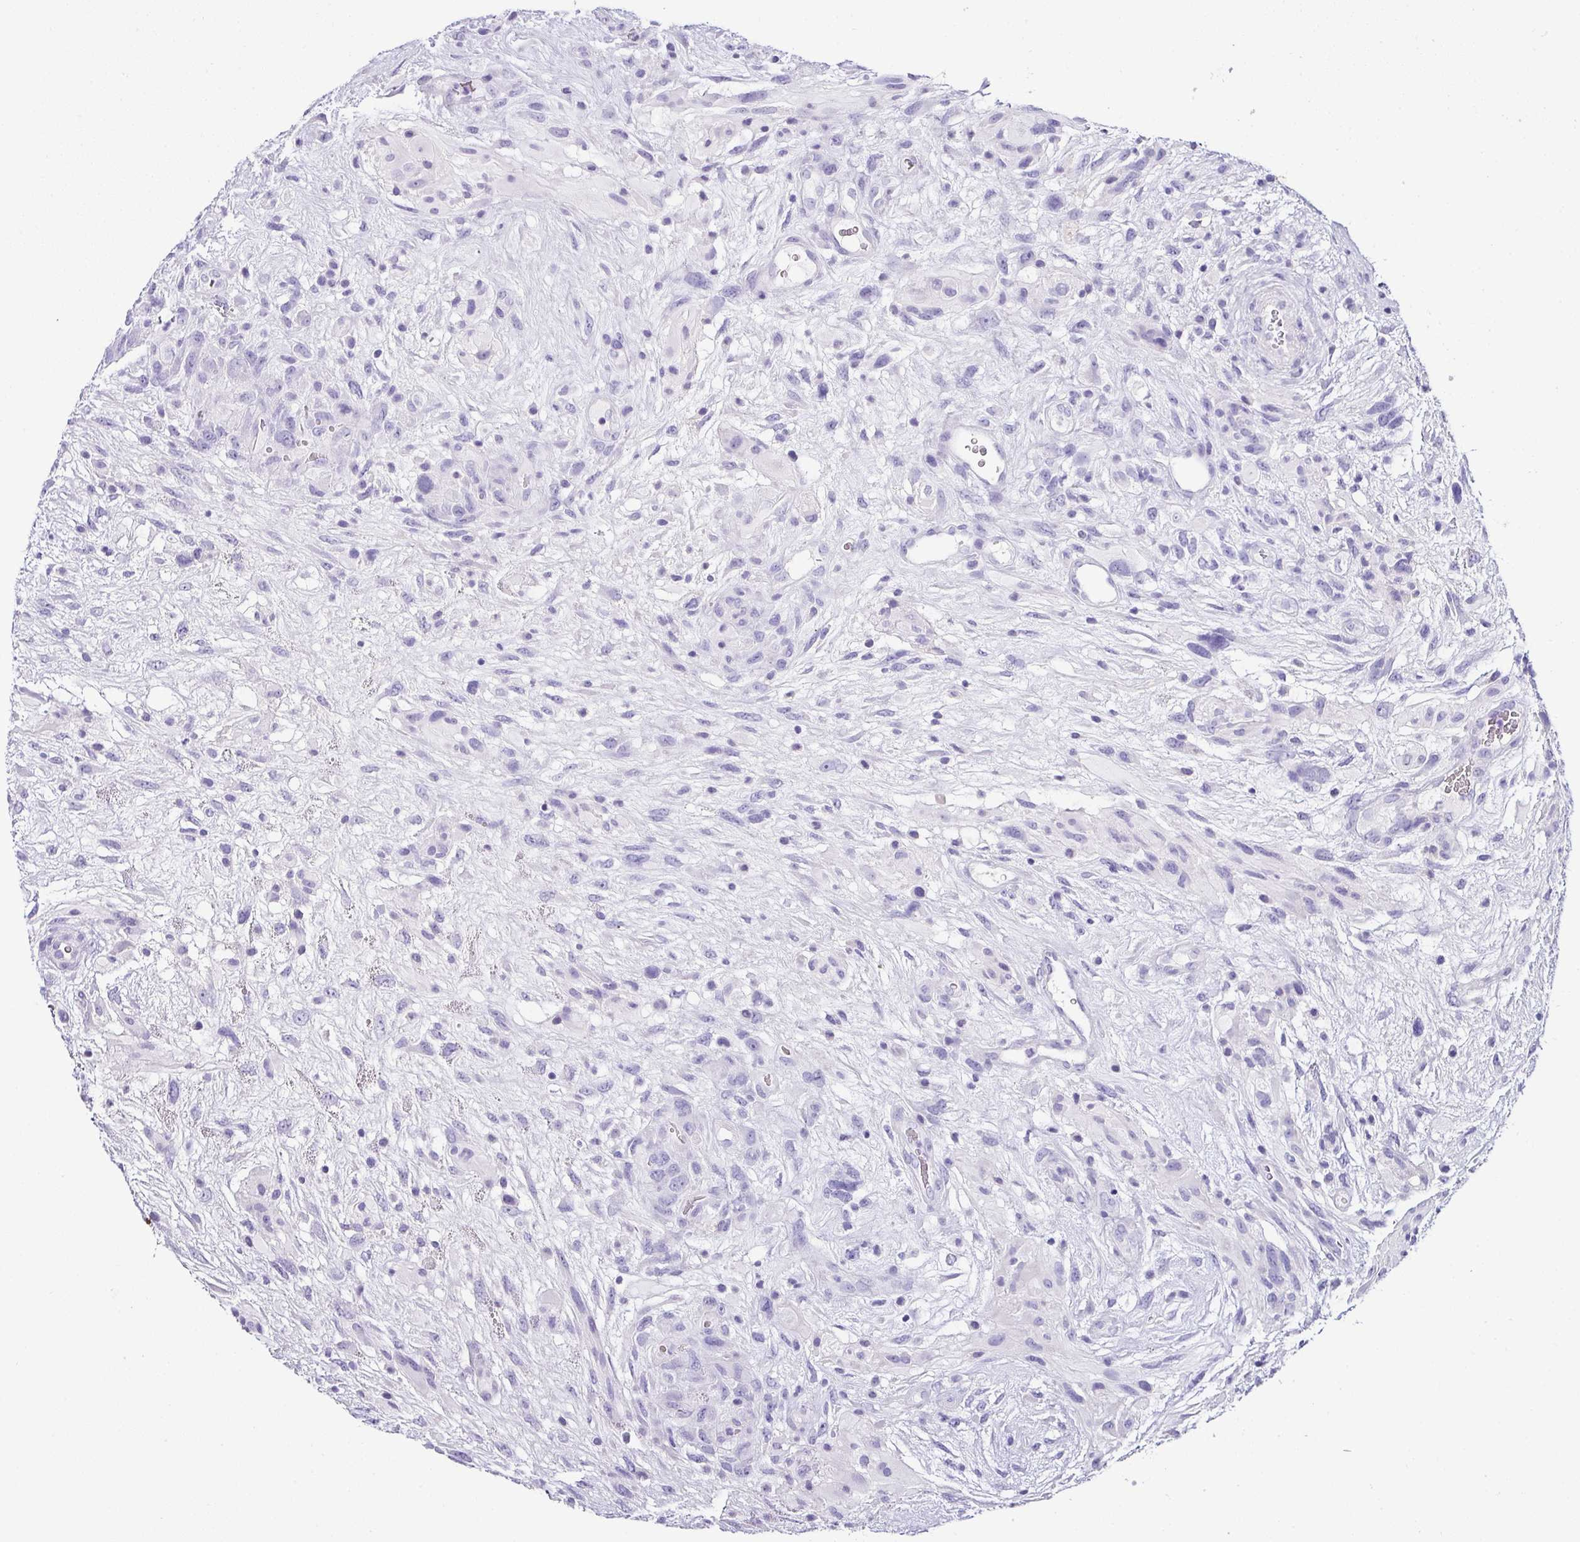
{"staining": {"intensity": "negative", "quantity": "none", "location": "none"}, "tissue": "glioma", "cell_type": "Tumor cells", "image_type": "cancer", "snomed": [{"axis": "morphology", "description": "Glioma, malignant, High grade"}, {"axis": "topography", "description": "Brain"}], "caption": "A high-resolution micrograph shows immunohistochemistry staining of malignant high-grade glioma, which reveals no significant expression in tumor cells.", "gene": "NAPSA", "patient": {"sex": "male", "age": 61}}